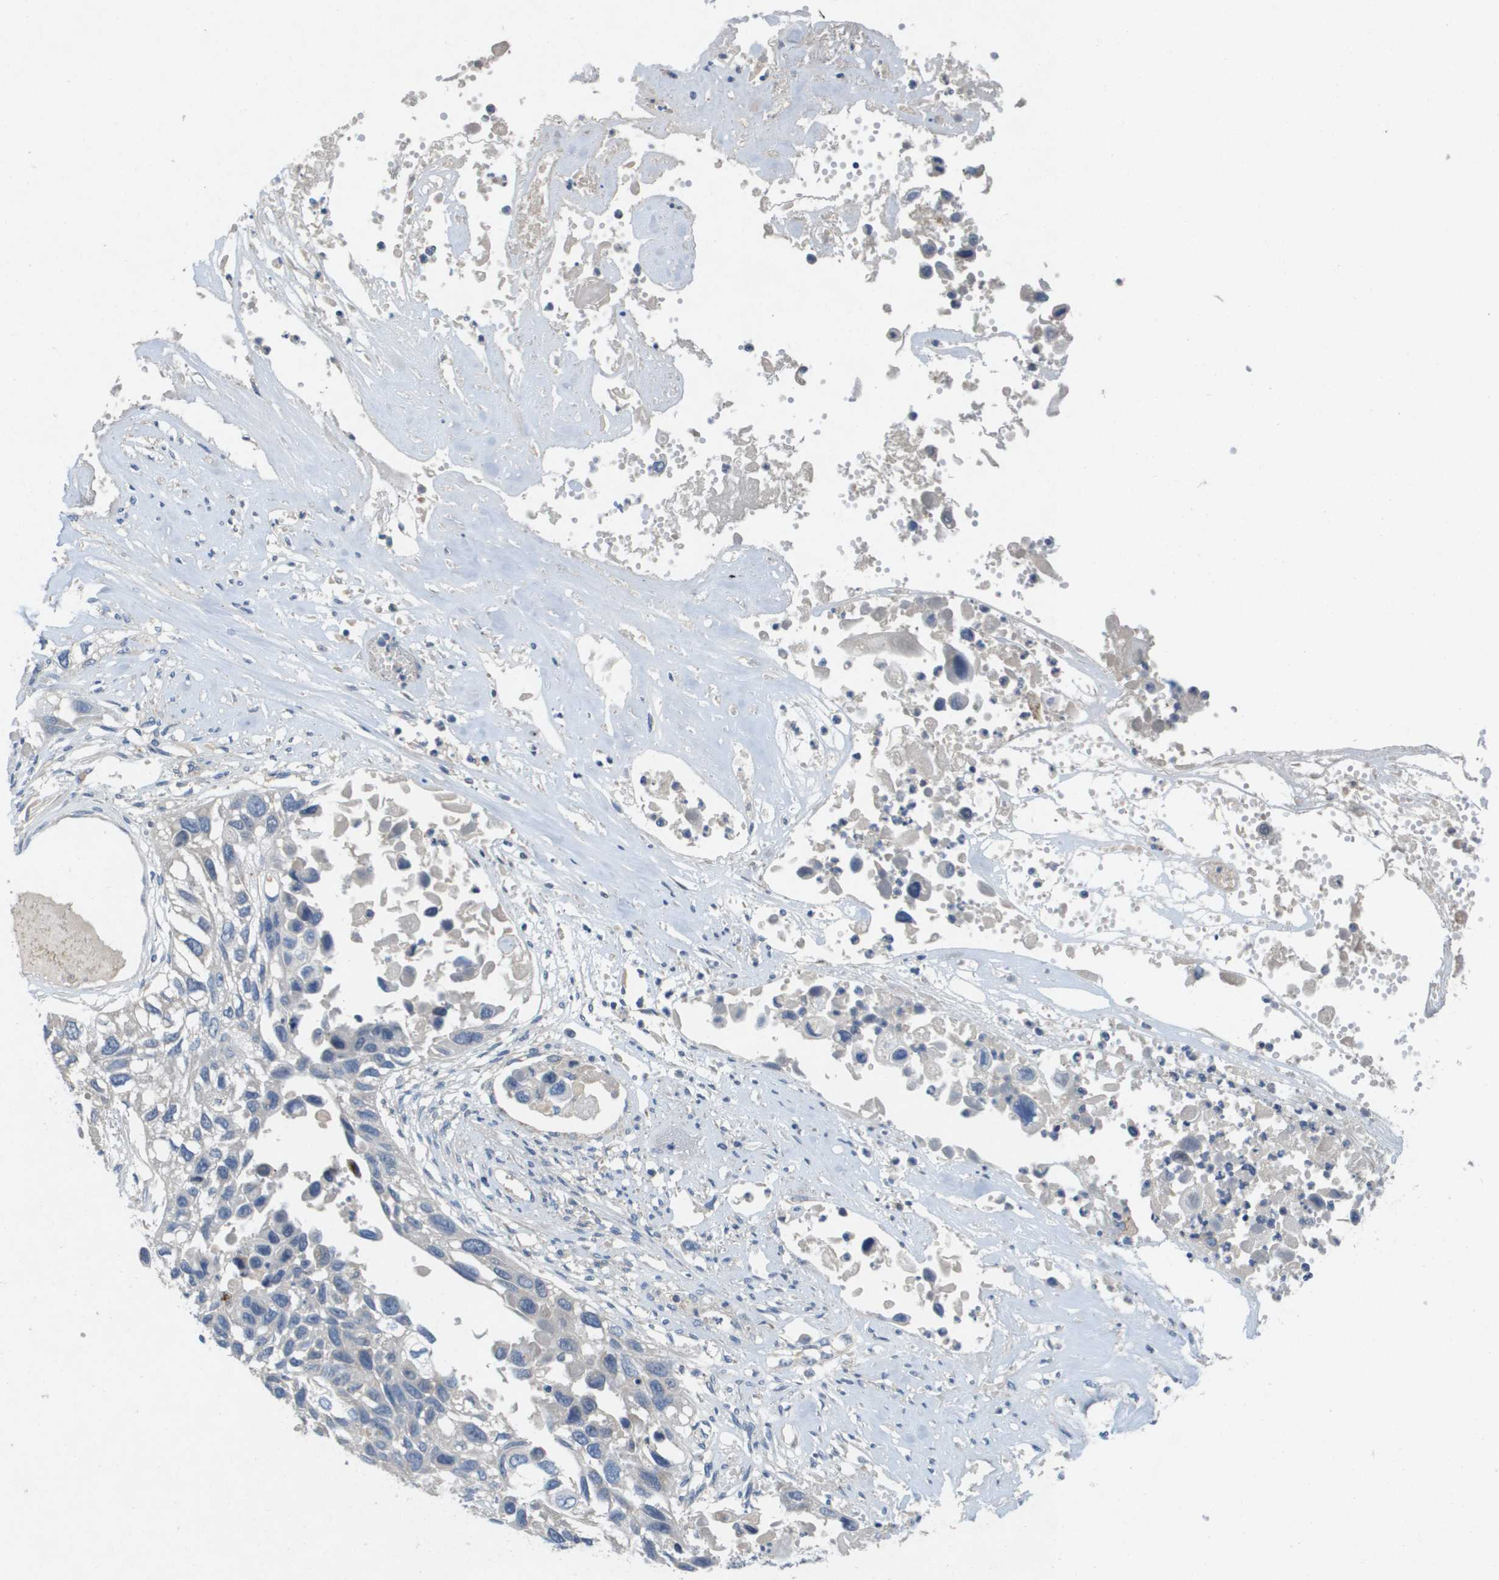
{"staining": {"intensity": "negative", "quantity": "none", "location": "none"}, "tissue": "lung cancer", "cell_type": "Tumor cells", "image_type": "cancer", "snomed": [{"axis": "morphology", "description": "Squamous cell carcinoma, NOS"}, {"axis": "topography", "description": "Lung"}], "caption": "High power microscopy micrograph of an immunohistochemistry photomicrograph of lung cancer (squamous cell carcinoma), revealing no significant staining in tumor cells.", "gene": "B3GNT5", "patient": {"sex": "male", "age": 71}}